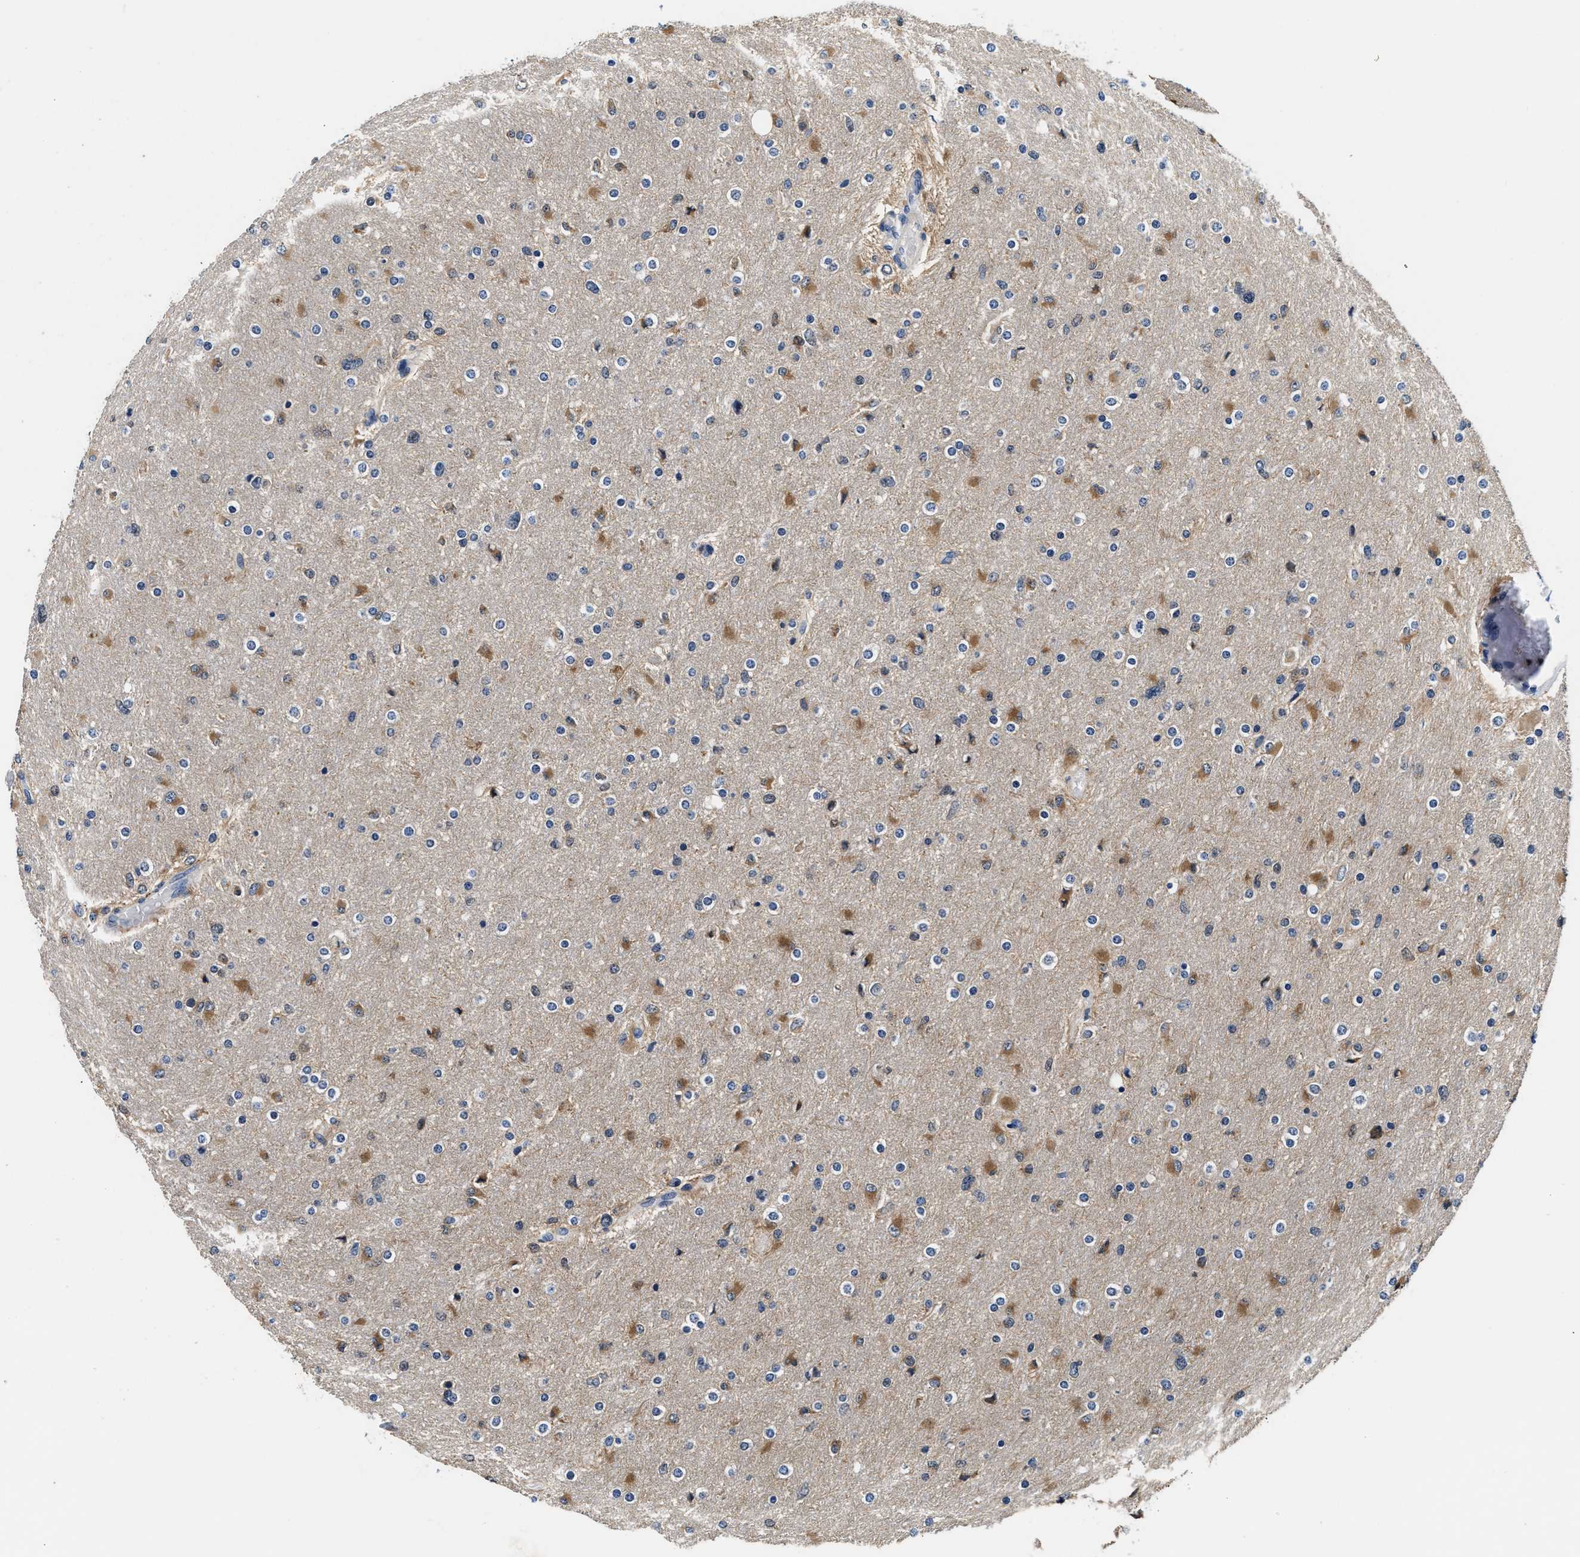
{"staining": {"intensity": "moderate", "quantity": "25%-75%", "location": "cytoplasmic/membranous"}, "tissue": "glioma", "cell_type": "Tumor cells", "image_type": "cancer", "snomed": [{"axis": "morphology", "description": "Glioma, malignant, High grade"}, {"axis": "topography", "description": "Cerebral cortex"}], "caption": "A medium amount of moderate cytoplasmic/membranous staining is present in approximately 25%-75% of tumor cells in glioma tissue. Nuclei are stained in blue.", "gene": "PHPT1", "patient": {"sex": "female", "age": 36}}